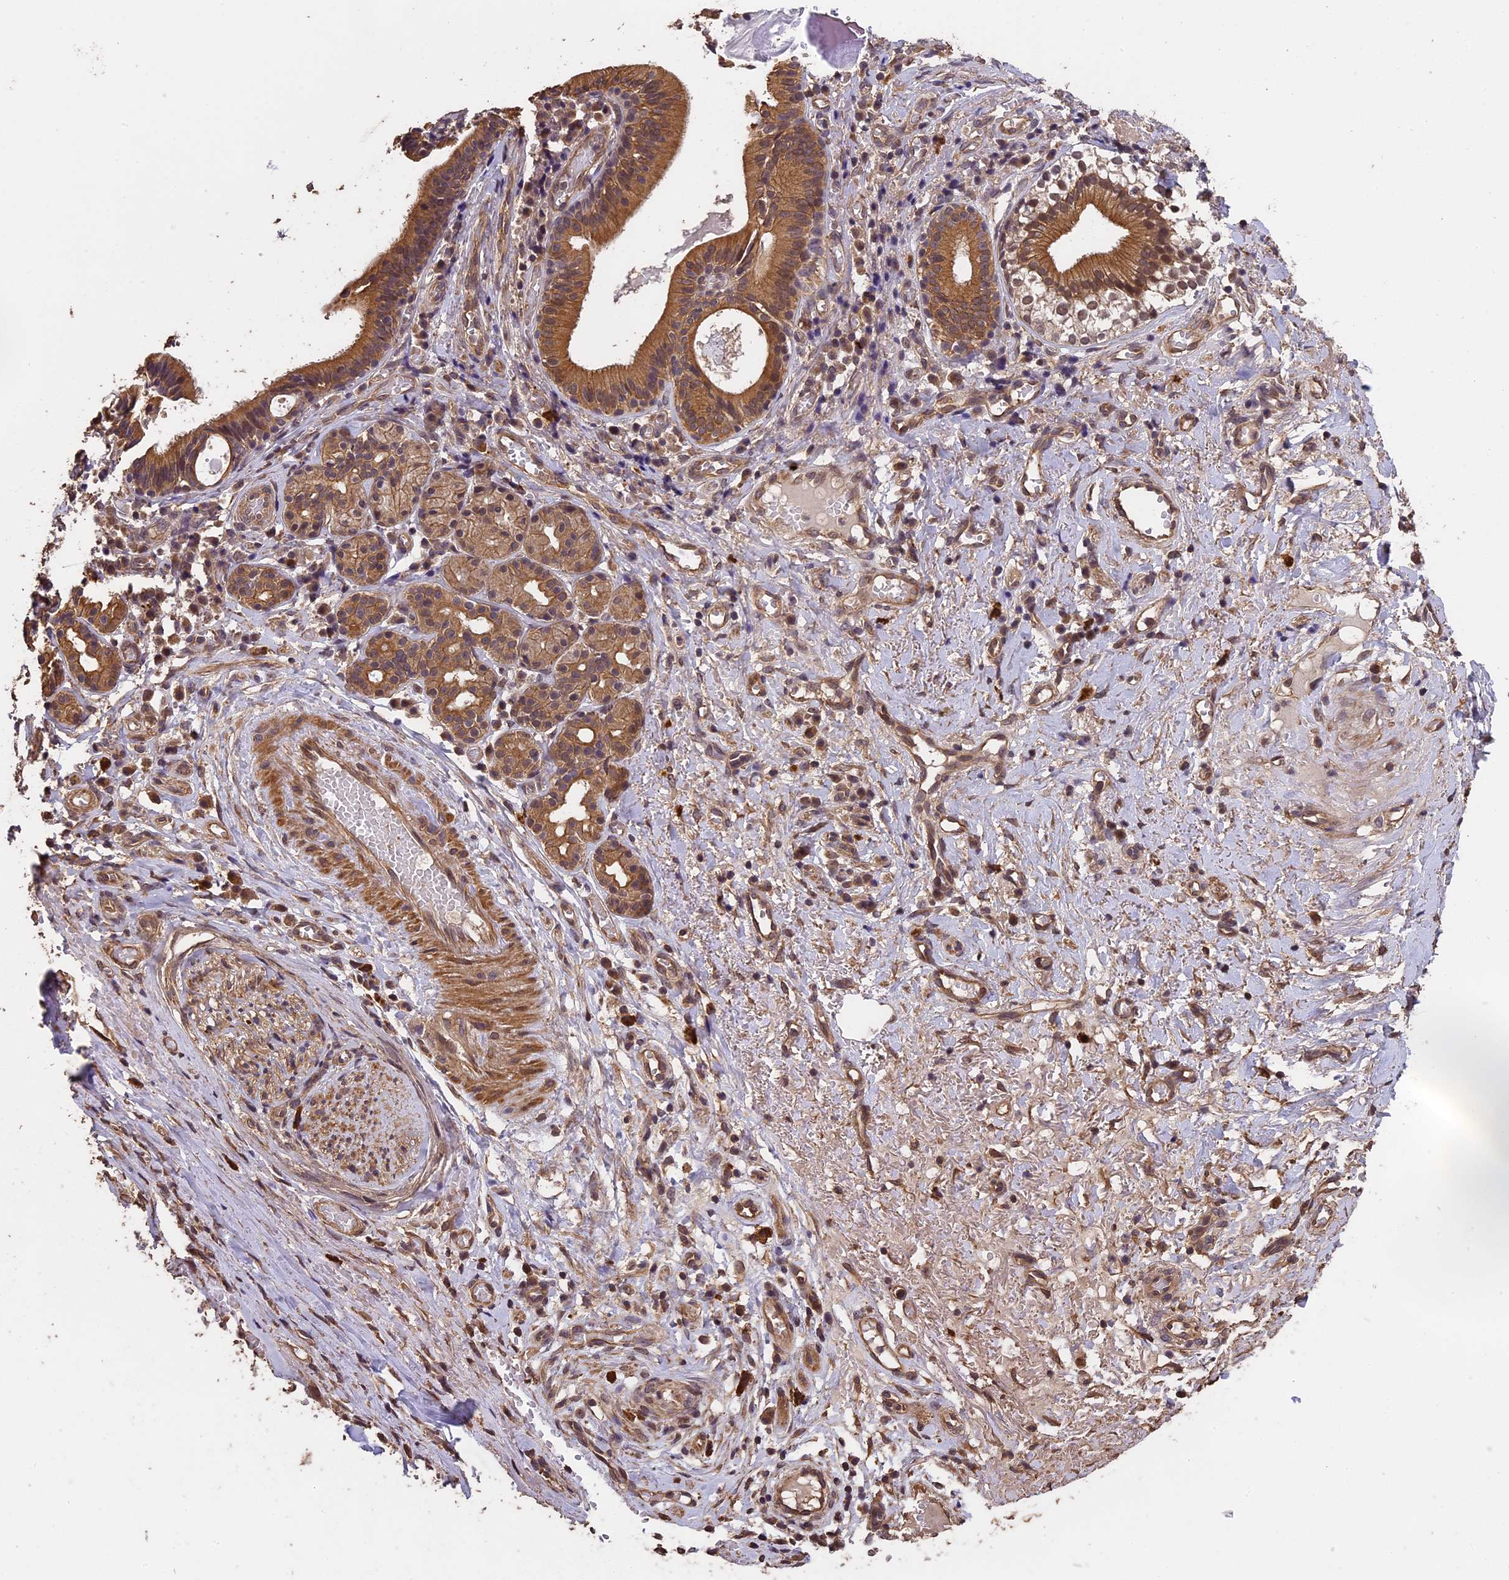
{"staining": {"intensity": "moderate", "quantity": "25%-75%", "location": "cytoplasmic/membranous"}, "tissue": "adipose tissue", "cell_type": "Adipocytes", "image_type": "normal", "snomed": [{"axis": "morphology", "description": "Normal tissue, NOS"}, {"axis": "morphology", "description": "Basal cell carcinoma"}, {"axis": "topography", "description": "Cartilage tissue"}, {"axis": "topography", "description": "Nasopharynx"}, {"axis": "topography", "description": "Oral tissue"}], "caption": "Adipose tissue stained for a protein (brown) reveals moderate cytoplasmic/membranous positive positivity in about 25%-75% of adipocytes.", "gene": "CHD9", "patient": {"sex": "female", "age": 77}}